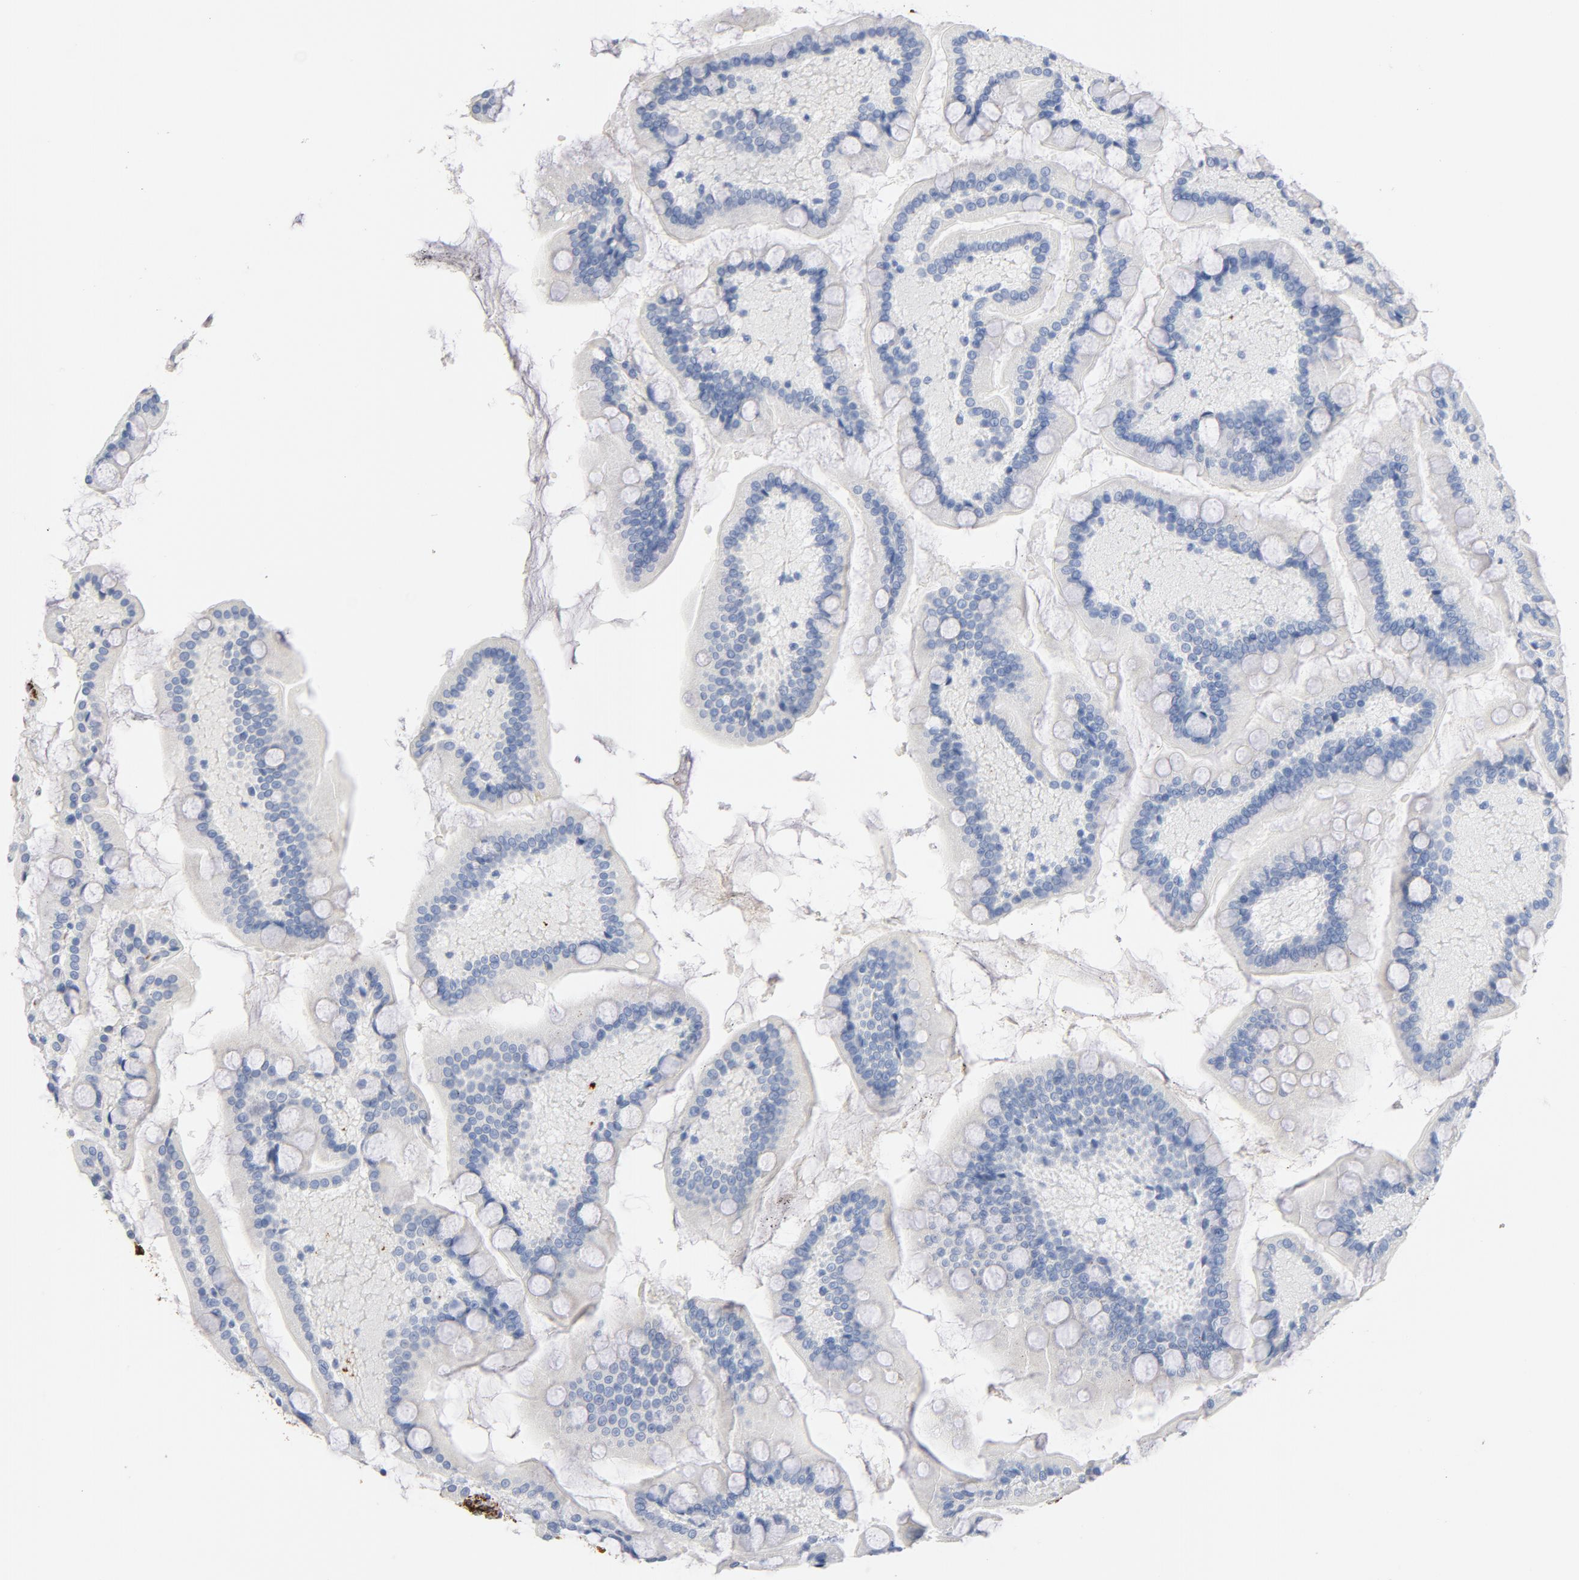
{"staining": {"intensity": "negative", "quantity": "none", "location": "none"}, "tissue": "small intestine", "cell_type": "Glandular cells", "image_type": "normal", "snomed": [{"axis": "morphology", "description": "Normal tissue, NOS"}, {"axis": "topography", "description": "Small intestine"}], "caption": "Immunohistochemistry of benign human small intestine displays no expression in glandular cells.", "gene": "SERPINH1", "patient": {"sex": "male", "age": 41}}